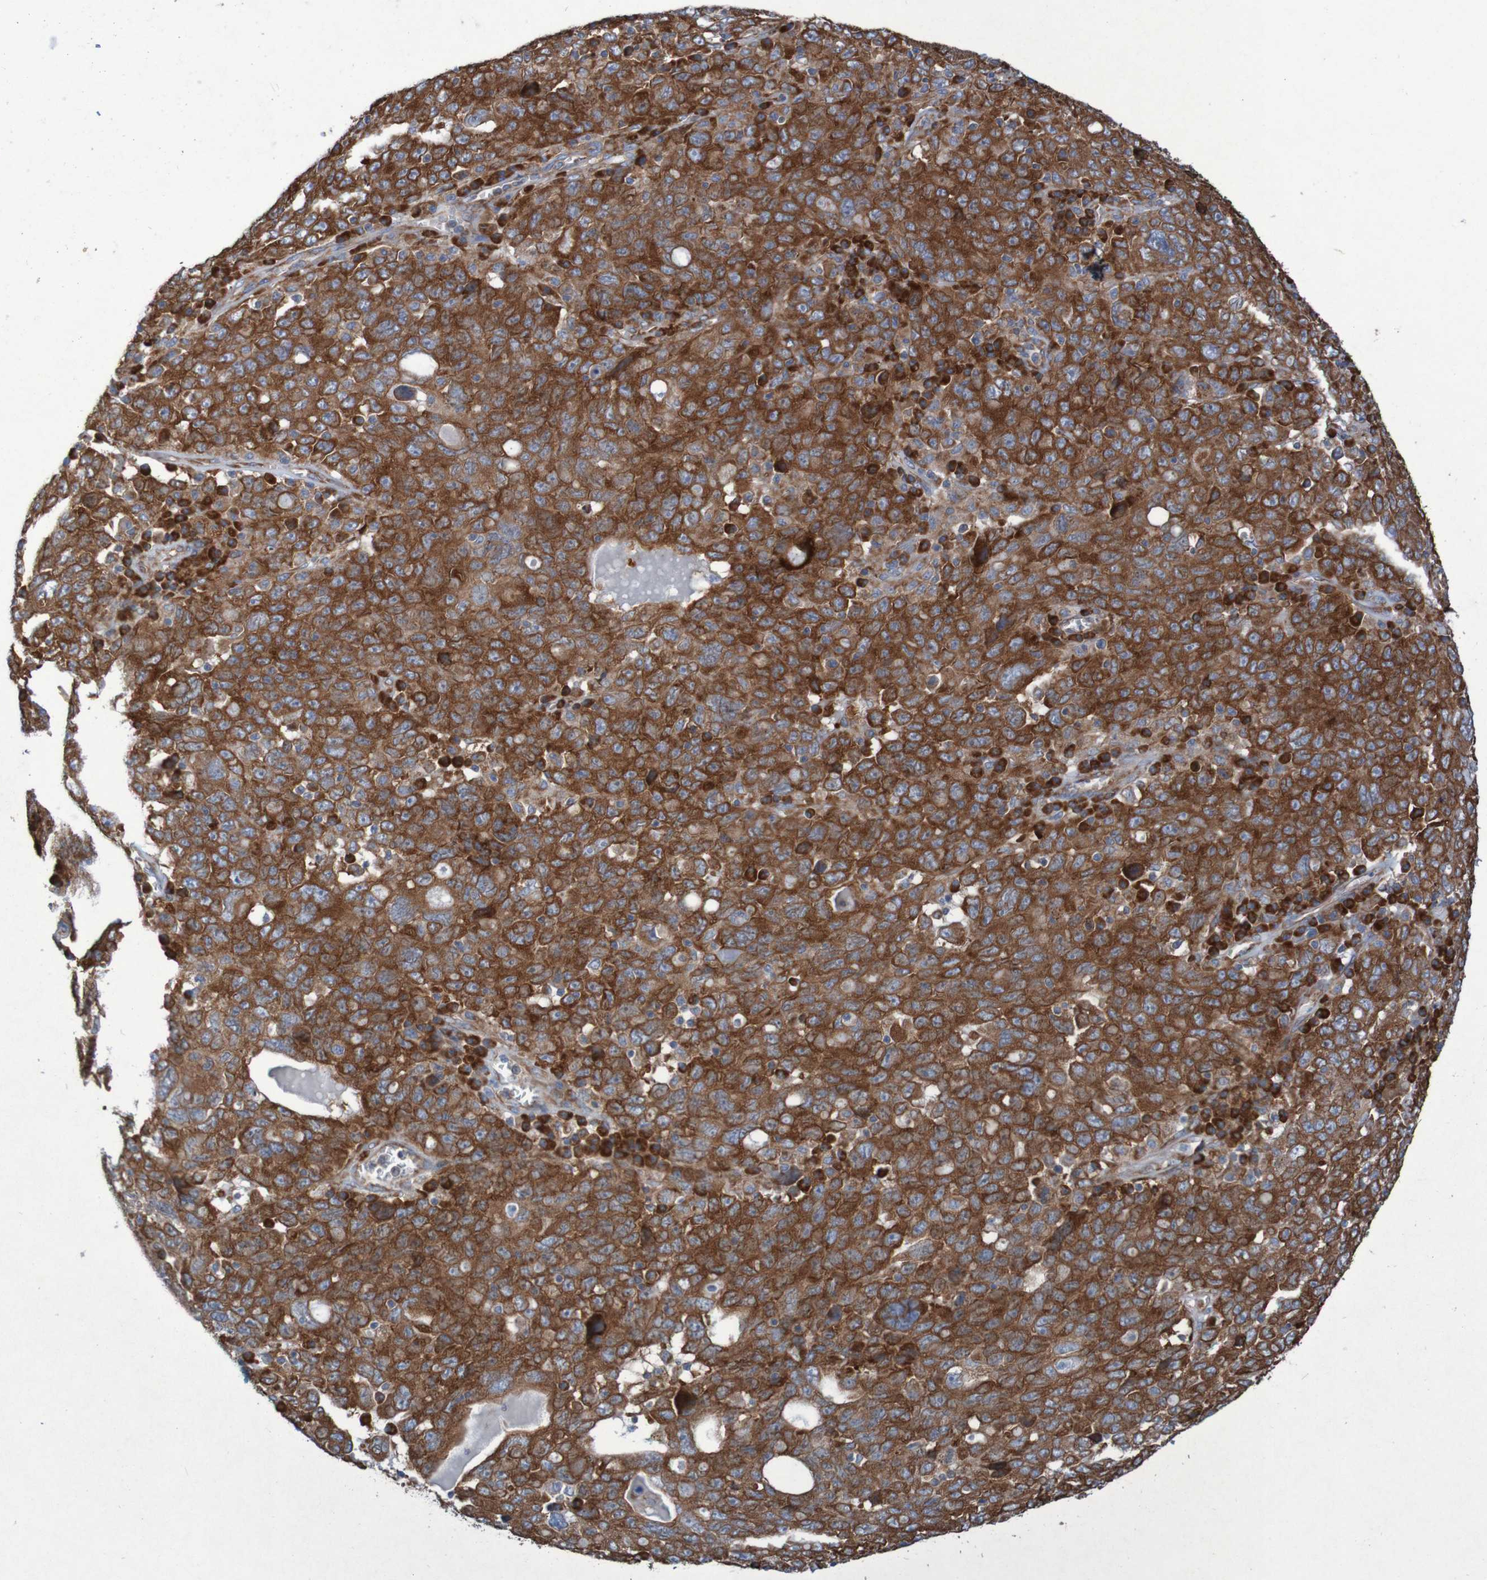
{"staining": {"intensity": "strong", "quantity": ">75%", "location": "cytoplasmic/membranous"}, "tissue": "ovarian cancer", "cell_type": "Tumor cells", "image_type": "cancer", "snomed": [{"axis": "morphology", "description": "Carcinoma, endometroid"}, {"axis": "topography", "description": "Ovary"}], "caption": "Protein staining of ovarian cancer tissue shows strong cytoplasmic/membranous positivity in about >75% of tumor cells.", "gene": "RPL10", "patient": {"sex": "female", "age": 62}}